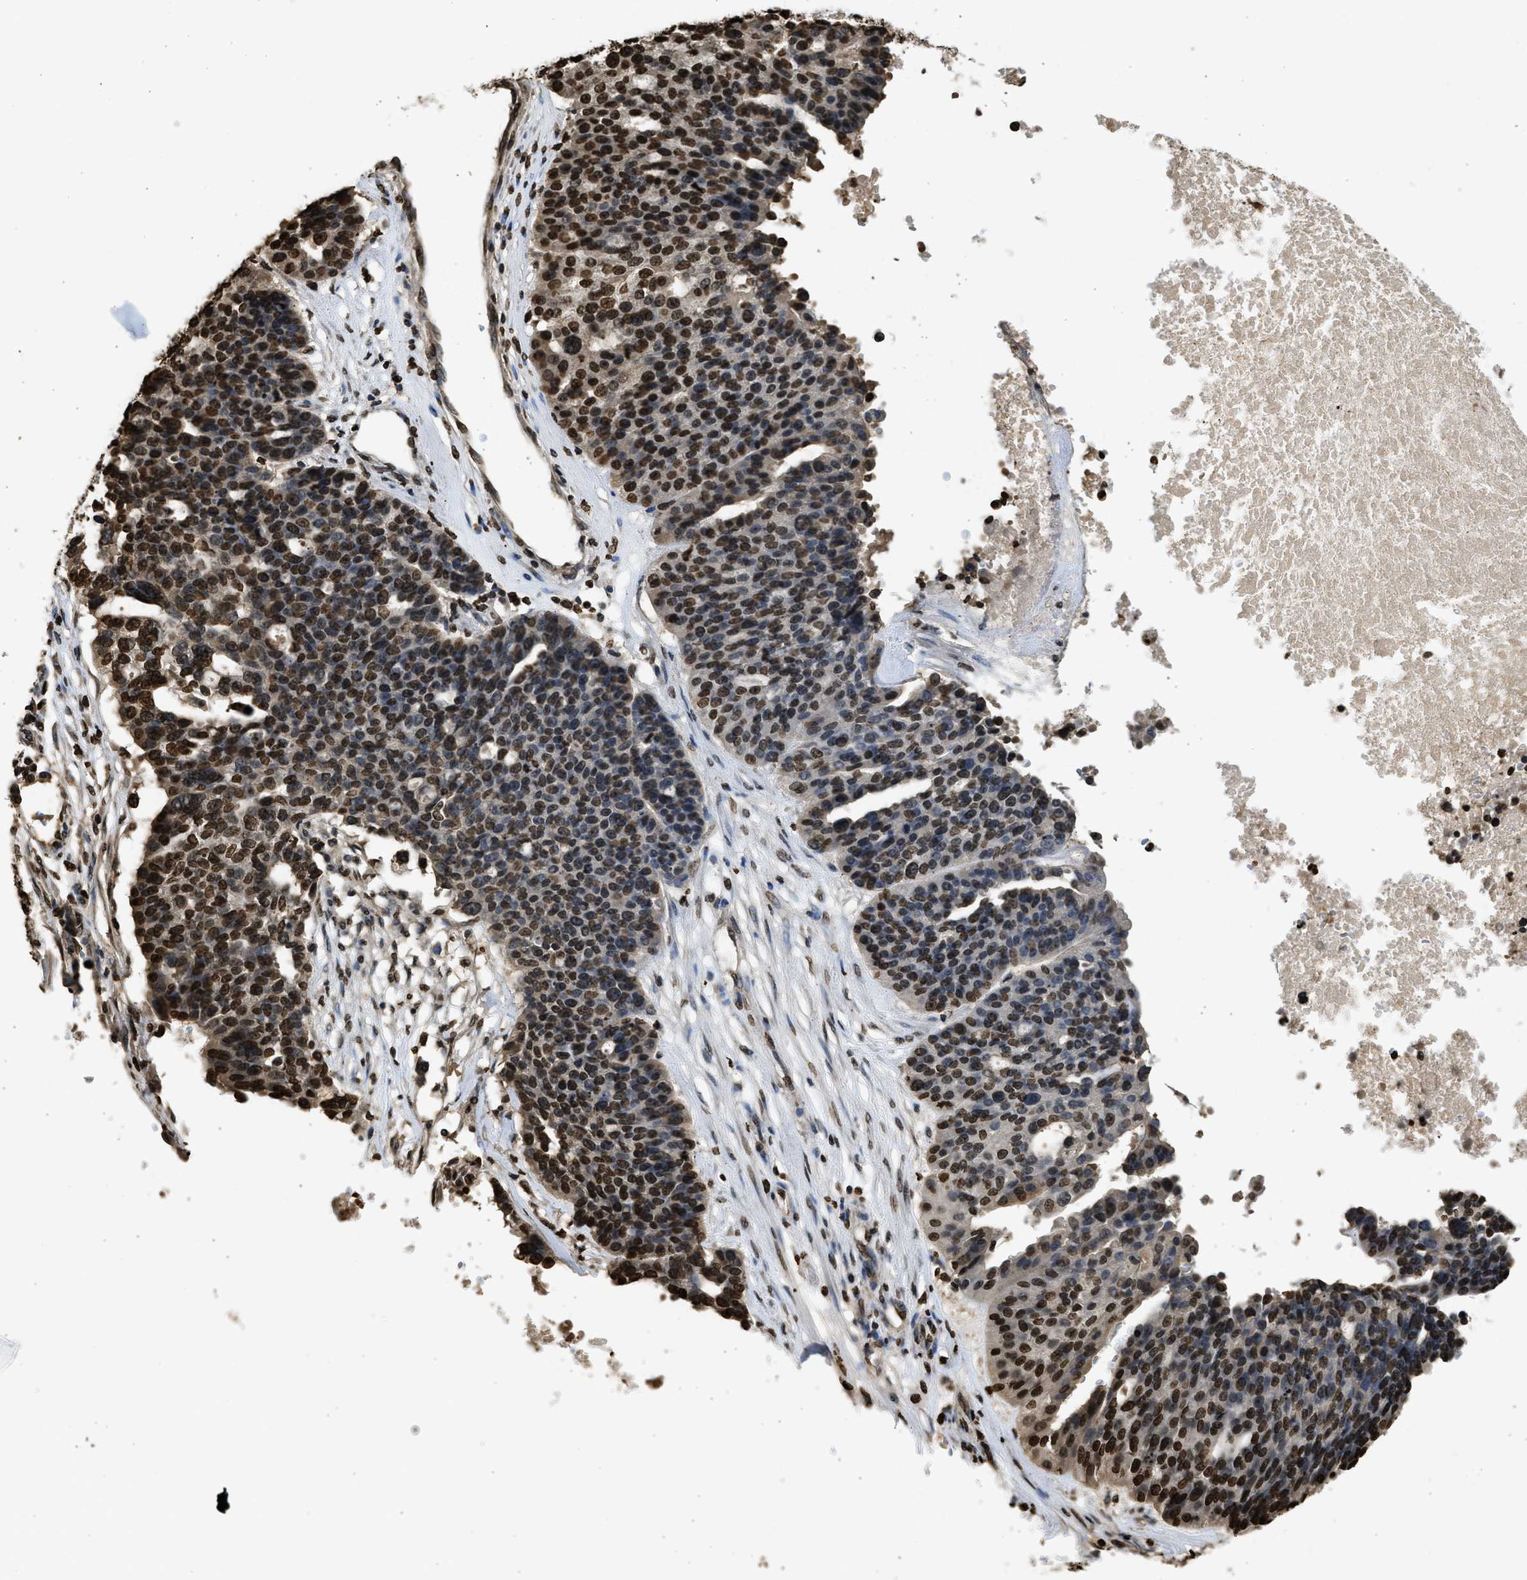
{"staining": {"intensity": "strong", "quantity": ">75%", "location": "nuclear"}, "tissue": "ovarian cancer", "cell_type": "Tumor cells", "image_type": "cancer", "snomed": [{"axis": "morphology", "description": "Cystadenocarcinoma, serous, NOS"}, {"axis": "topography", "description": "Ovary"}], "caption": "This is an image of immunohistochemistry (IHC) staining of ovarian cancer, which shows strong staining in the nuclear of tumor cells.", "gene": "RRAGC", "patient": {"sex": "female", "age": 59}}